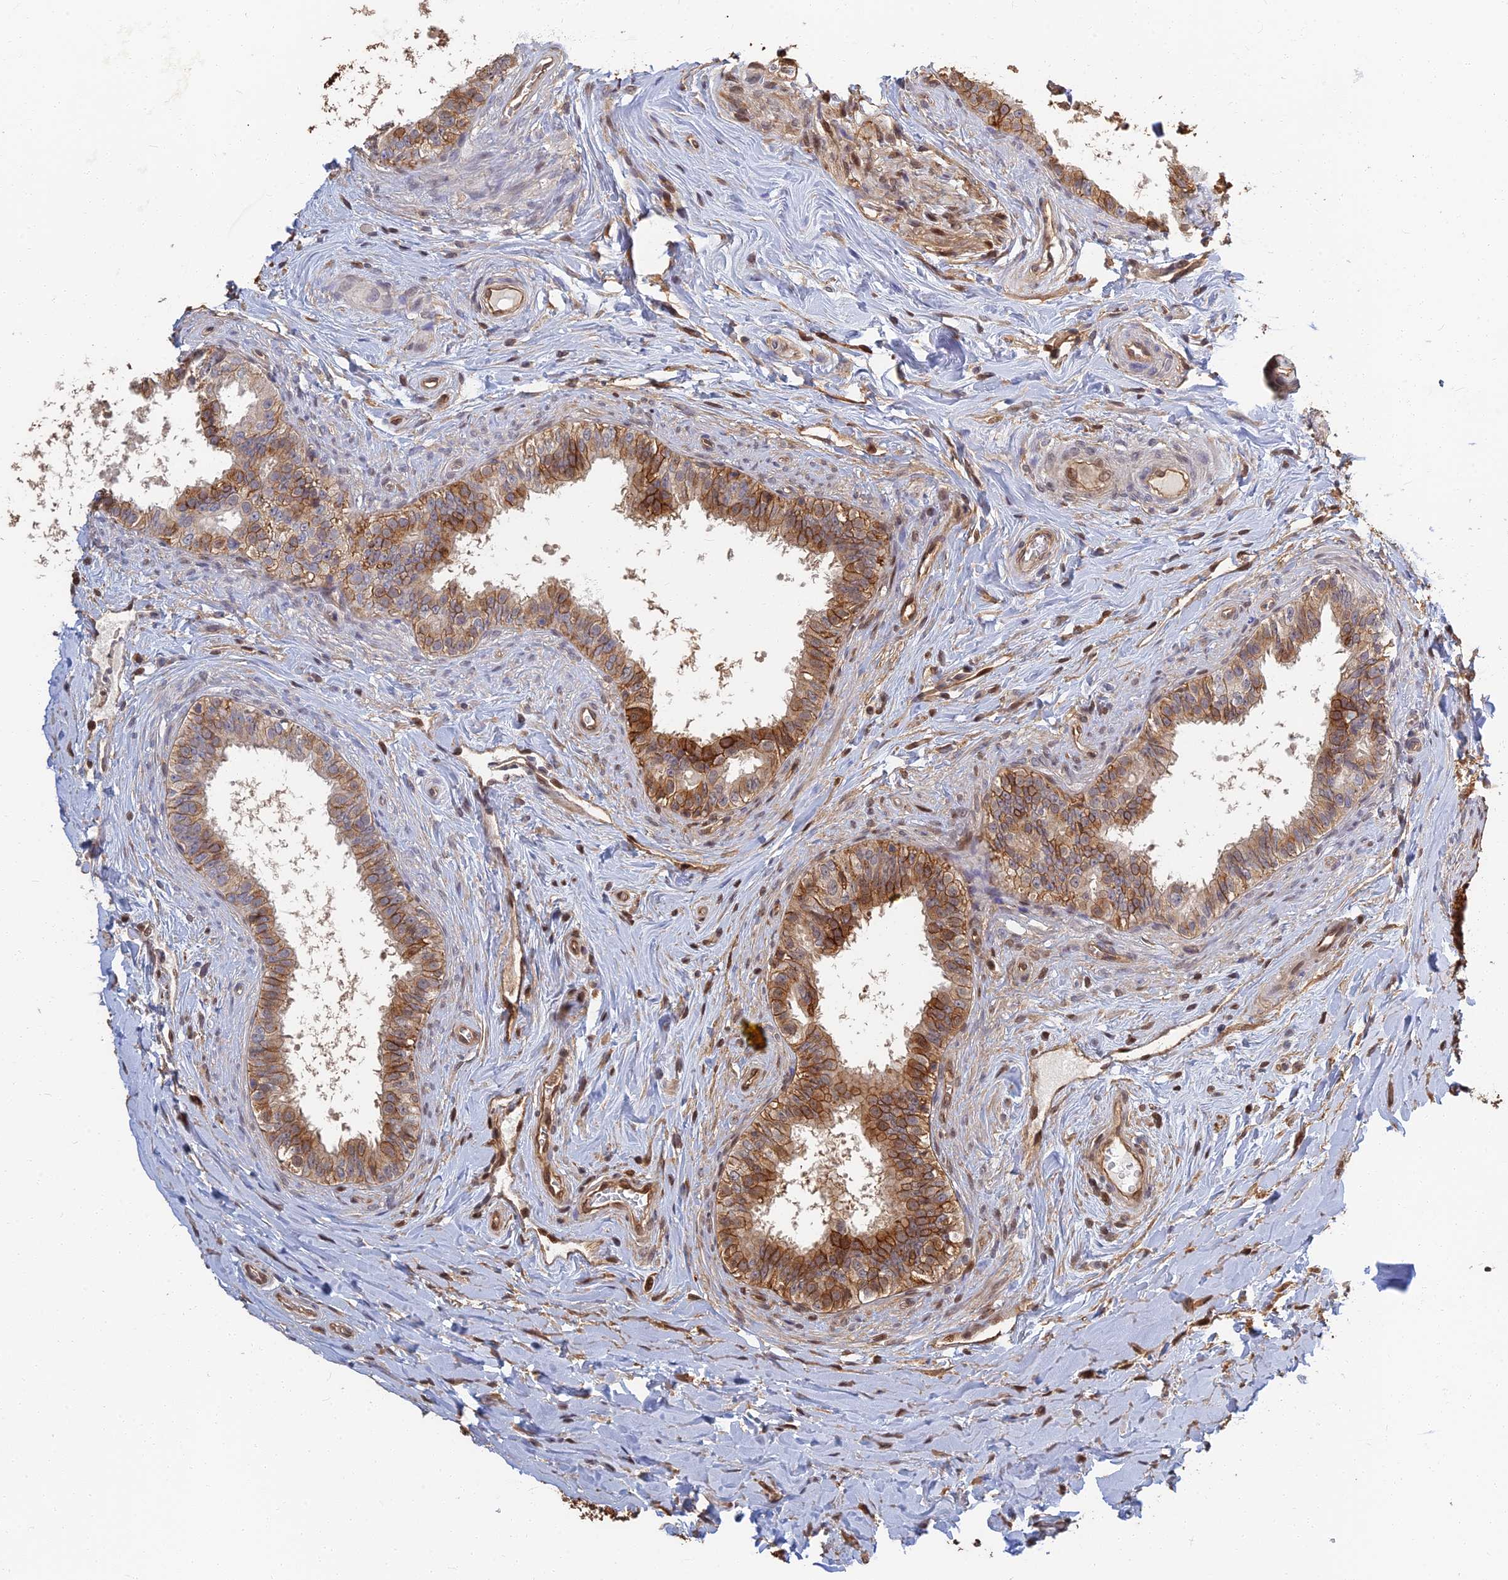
{"staining": {"intensity": "strong", "quantity": ">75%", "location": "cytoplasmic/membranous"}, "tissue": "epididymis", "cell_type": "Glandular cells", "image_type": "normal", "snomed": [{"axis": "morphology", "description": "Normal tissue, NOS"}, {"axis": "topography", "description": "Epididymis"}], "caption": "Immunohistochemistry (IHC) of normal epididymis shows high levels of strong cytoplasmic/membranous expression in about >75% of glandular cells.", "gene": "LRRN3", "patient": {"sex": "male", "age": 33}}